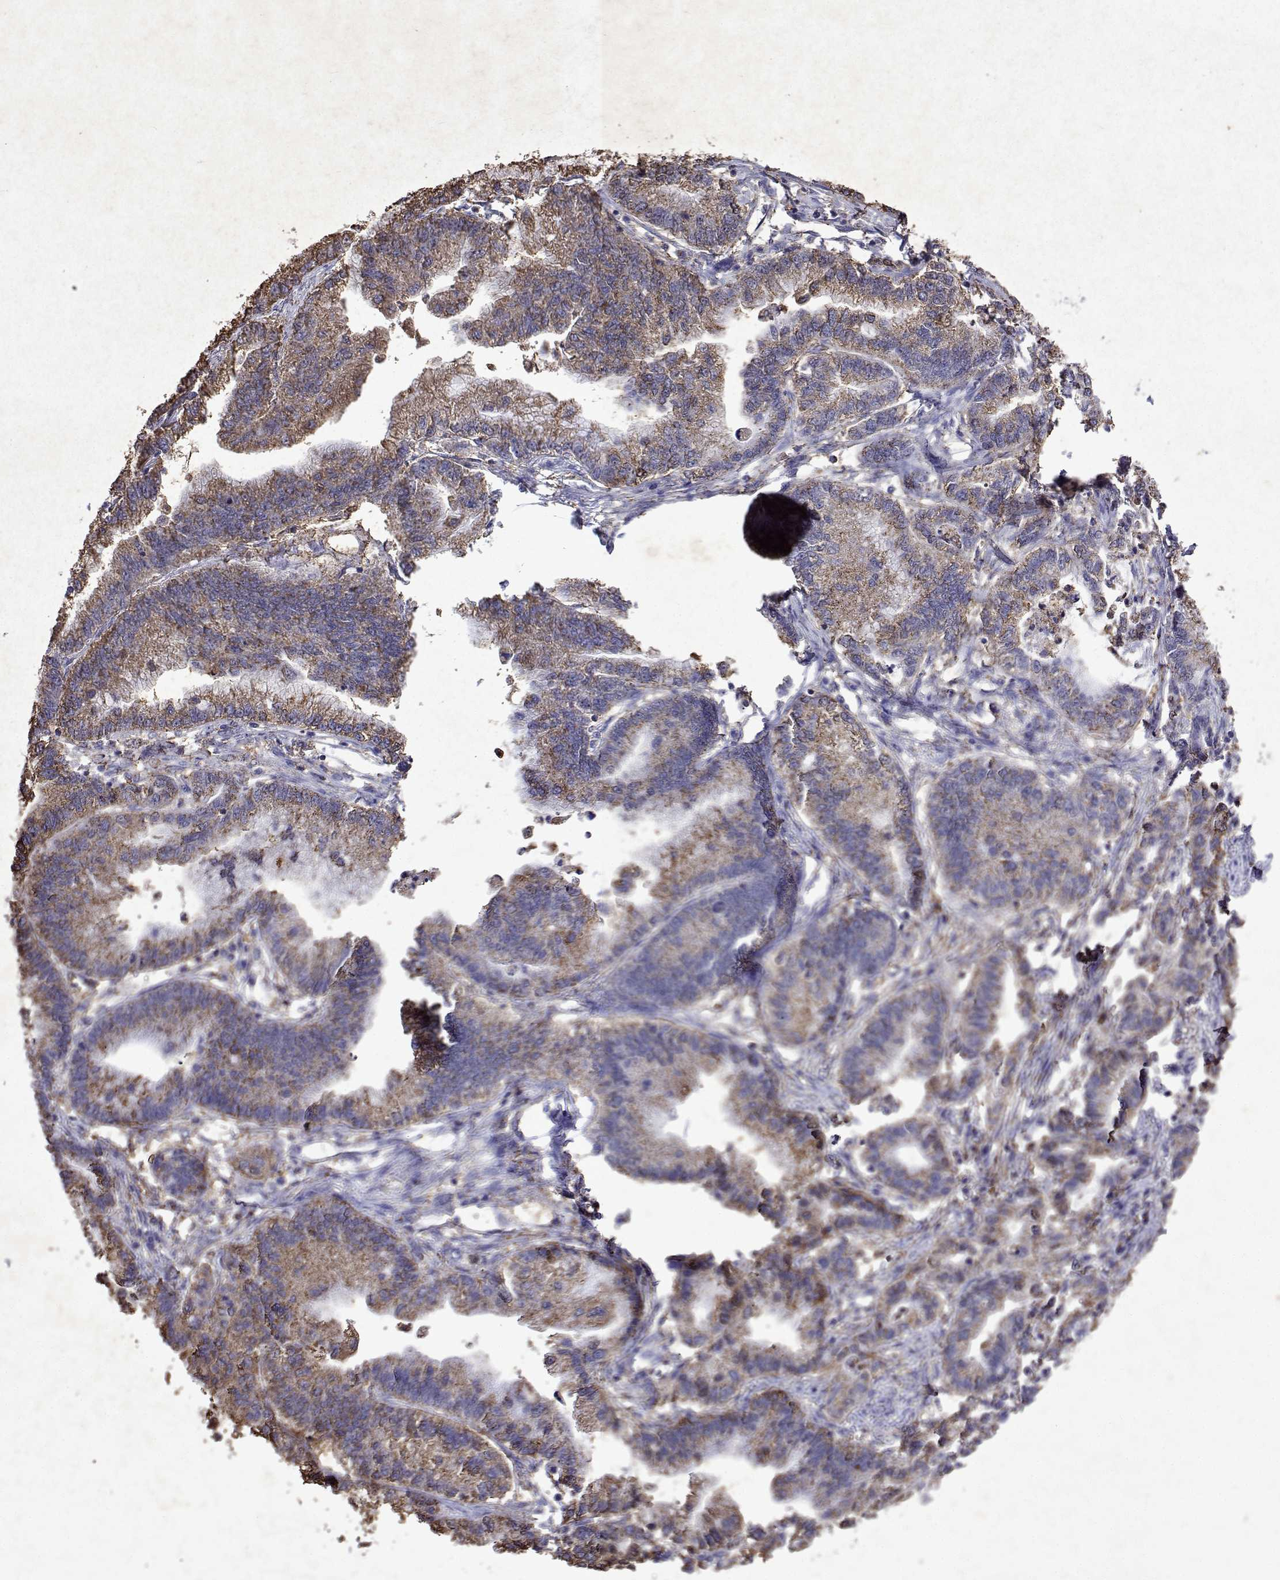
{"staining": {"intensity": "moderate", "quantity": "25%-75%", "location": "cytoplasmic/membranous"}, "tissue": "stomach cancer", "cell_type": "Tumor cells", "image_type": "cancer", "snomed": [{"axis": "morphology", "description": "Adenocarcinoma, NOS"}, {"axis": "topography", "description": "Stomach"}], "caption": "A photomicrograph of human stomach adenocarcinoma stained for a protein demonstrates moderate cytoplasmic/membranous brown staining in tumor cells.", "gene": "DUSP28", "patient": {"sex": "male", "age": 83}}